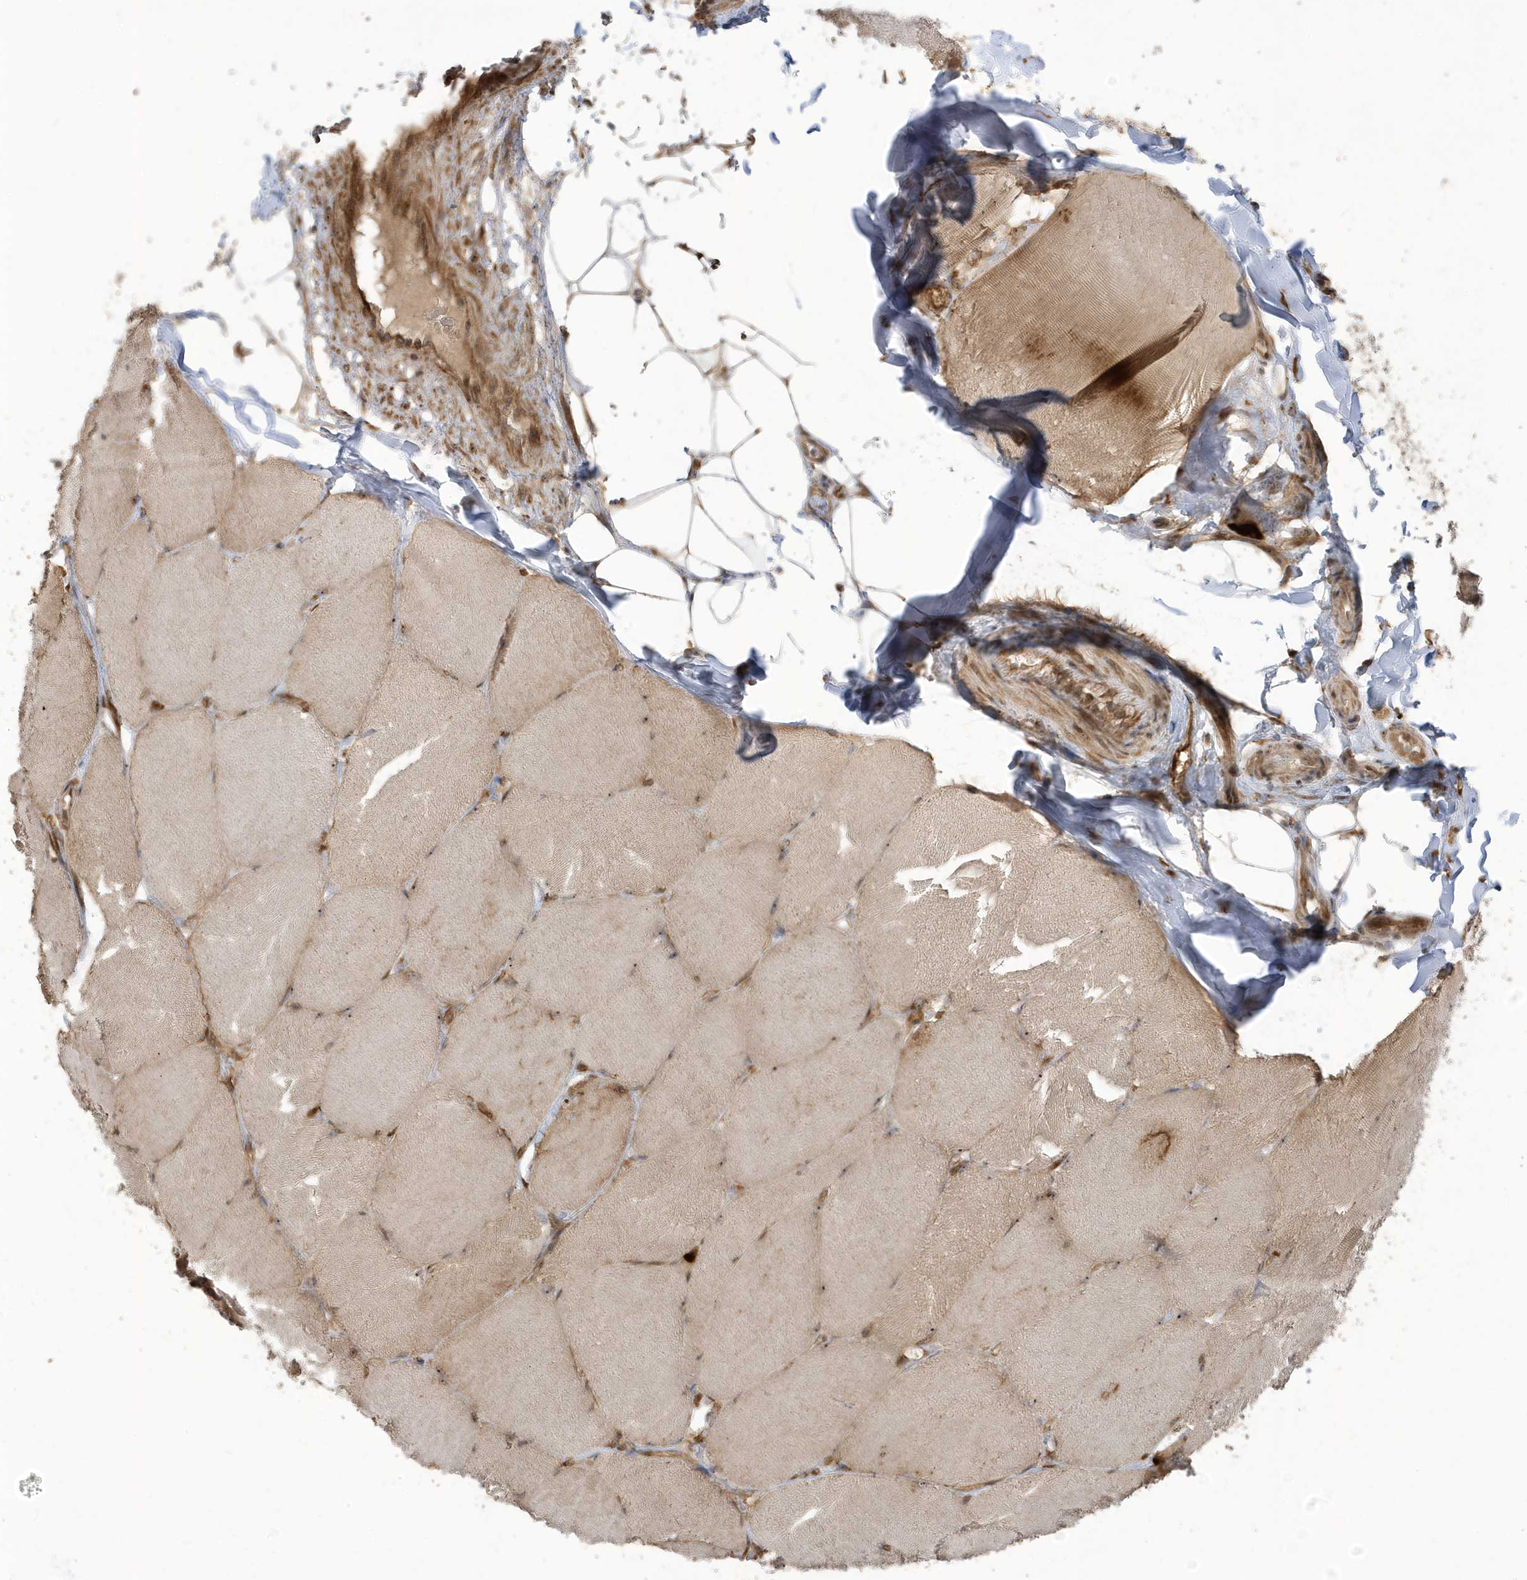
{"staining": {"intensity": "moderate", "quantity": ">75%", "location": "cytoplasmic/membranous"}, "tissue": "skeletal muscle", "cell_type": "Myocytes", "image_type": "normal", "snomed": [{"axis": "morphology", "description": "Normal tissue, NOS"}, {"axis": "topography", "description": "Skin"}, {"axis": "topography", "description": "Skeletal muscle"}], "caption": "The immunohistochemical stain labels moderate cytoplasmic/membranous expression in myocytes of normal skeletal muscle. The staining was performed using DAB to visualize the protein expression in brown, while the nuclei were stained in blue with hematoxylin (Magnification: 20x).", "gene": "ECM2", "patient": {"sex": "male", "age": 83}}